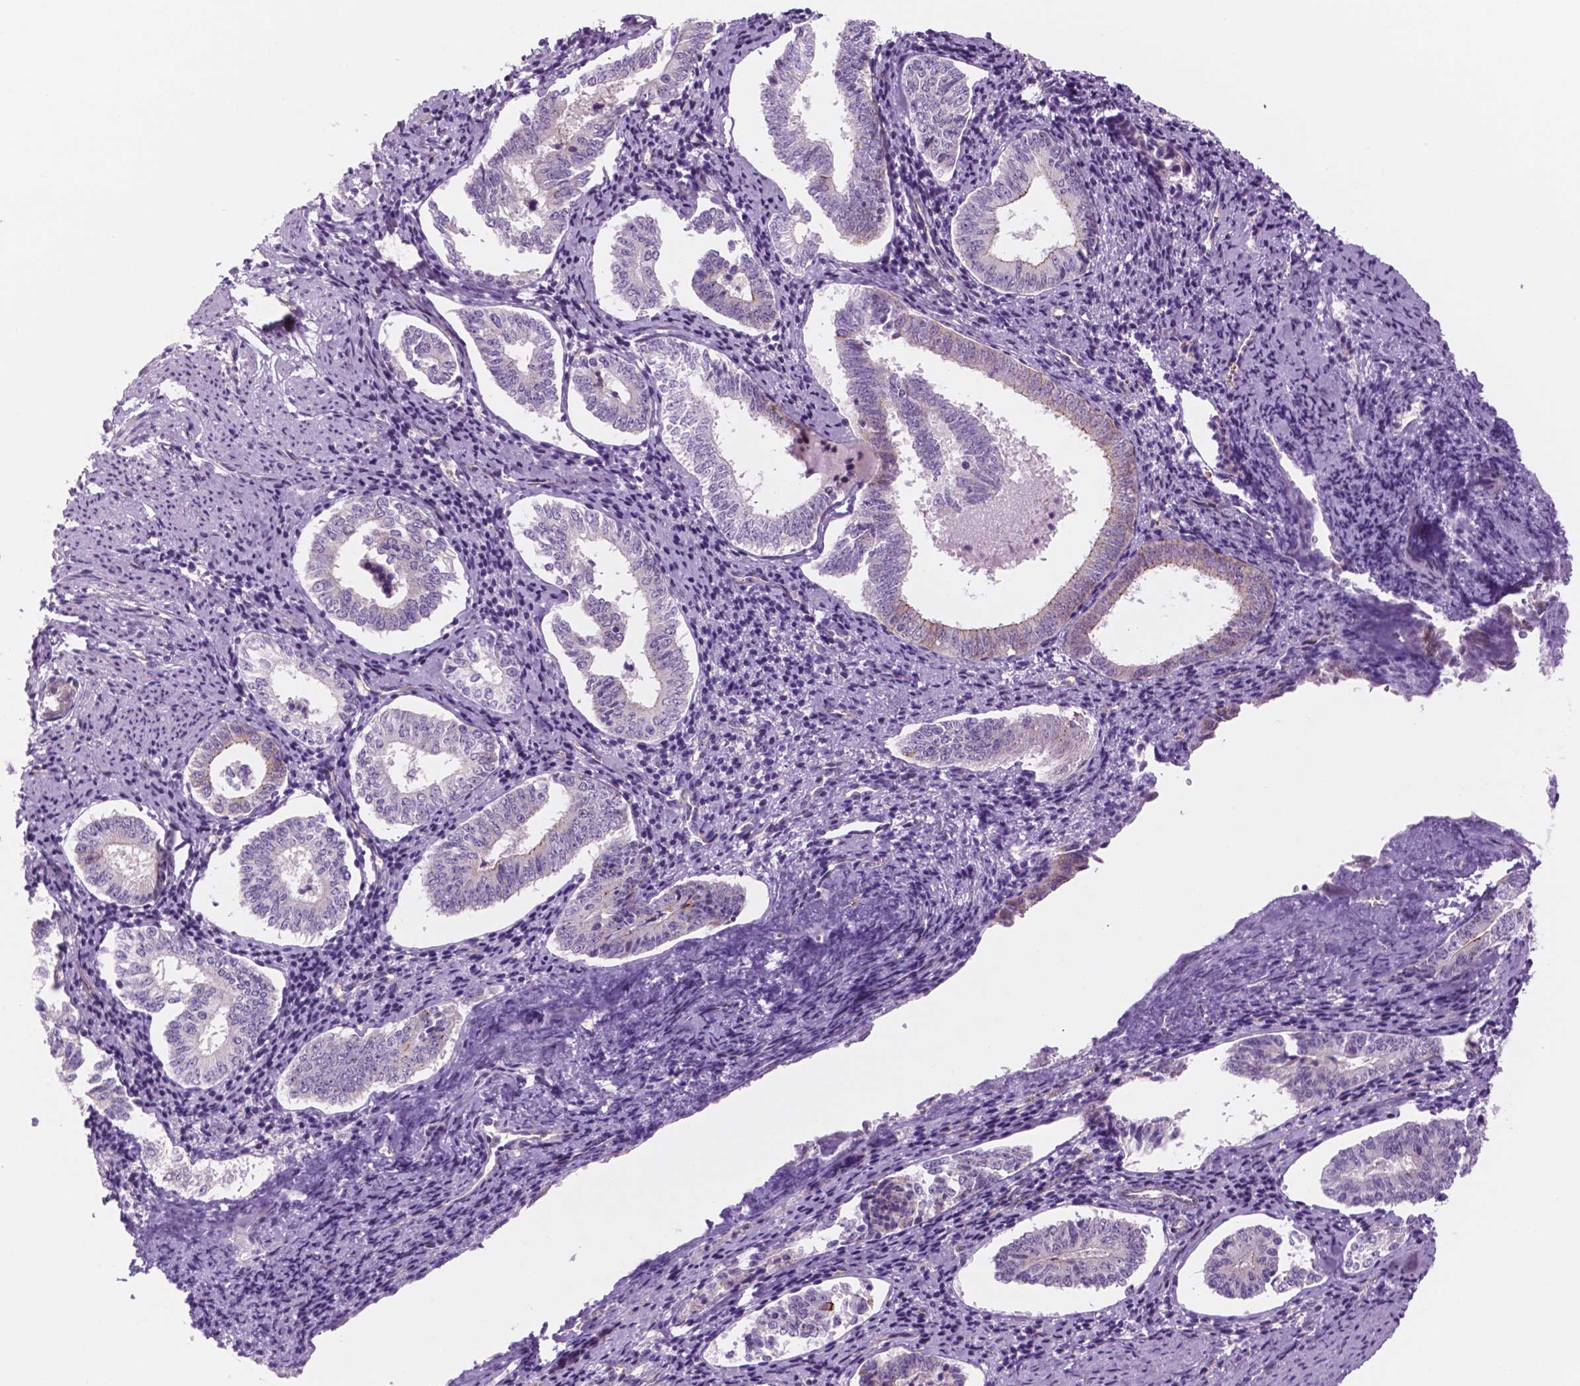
{"staining": {"intensity": "moderate", "quantity": "<25%", "location": "cytoplasmic/membranous"}, "tissue": "cervical cancer", "cell_type": "Tumor cells", "image_type": "cancer", "snomed": [{"axis": "morphology", "description": "Squamous cell carcinoma, NOS"}, {"axis": "topography", "description": "Cervix"}], "caption": "Human squamous cell carcinoma (cervical) stained with a brown dye displays moderate cytoplasmic/membranous positive expression in approximately <25% of tumor cells.", "gene": "RND3", "patient": {"sex": "female", "age": 59}}